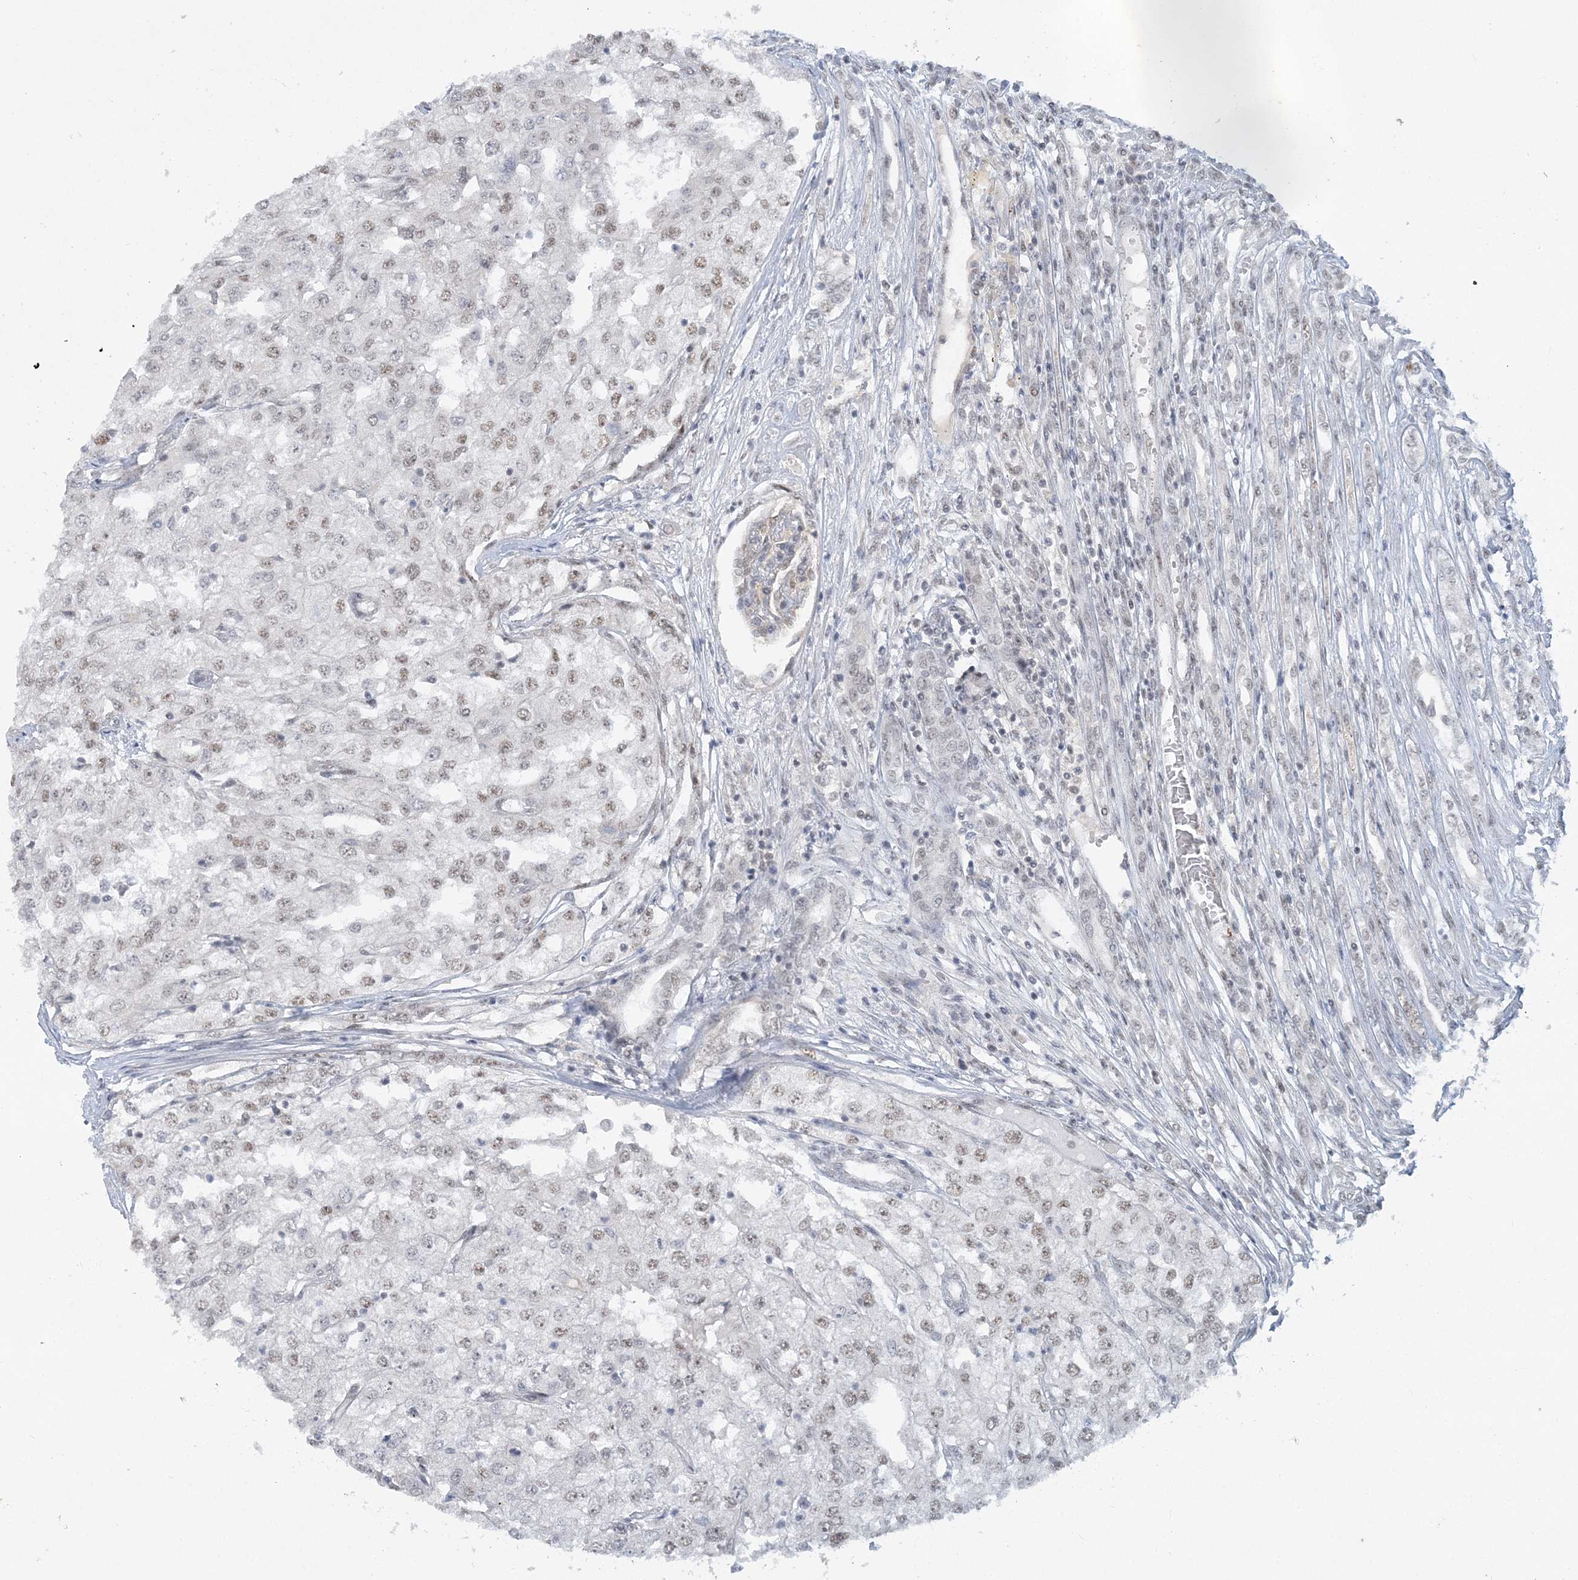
{"staining": {"intensity": "weak", "quantity": "25%-75%", "location": "nuclear"}, "tissue": "renal cancer", "cell_type": "Tumor cells", "image_type": "cancer", "snomed": [{"axis": "morphology", "description": "Adenocarcinoma, NOS"}, {"axis": "topography", "description": "Kidney"}], "caption": "Immunohistochemical staining of human renal cancer reveals weak nuclear protein positivity in approximately 25%-75% of tumor cells.", "gene": "KMT2D", "patient": {"sex": "female", "age": 54}}